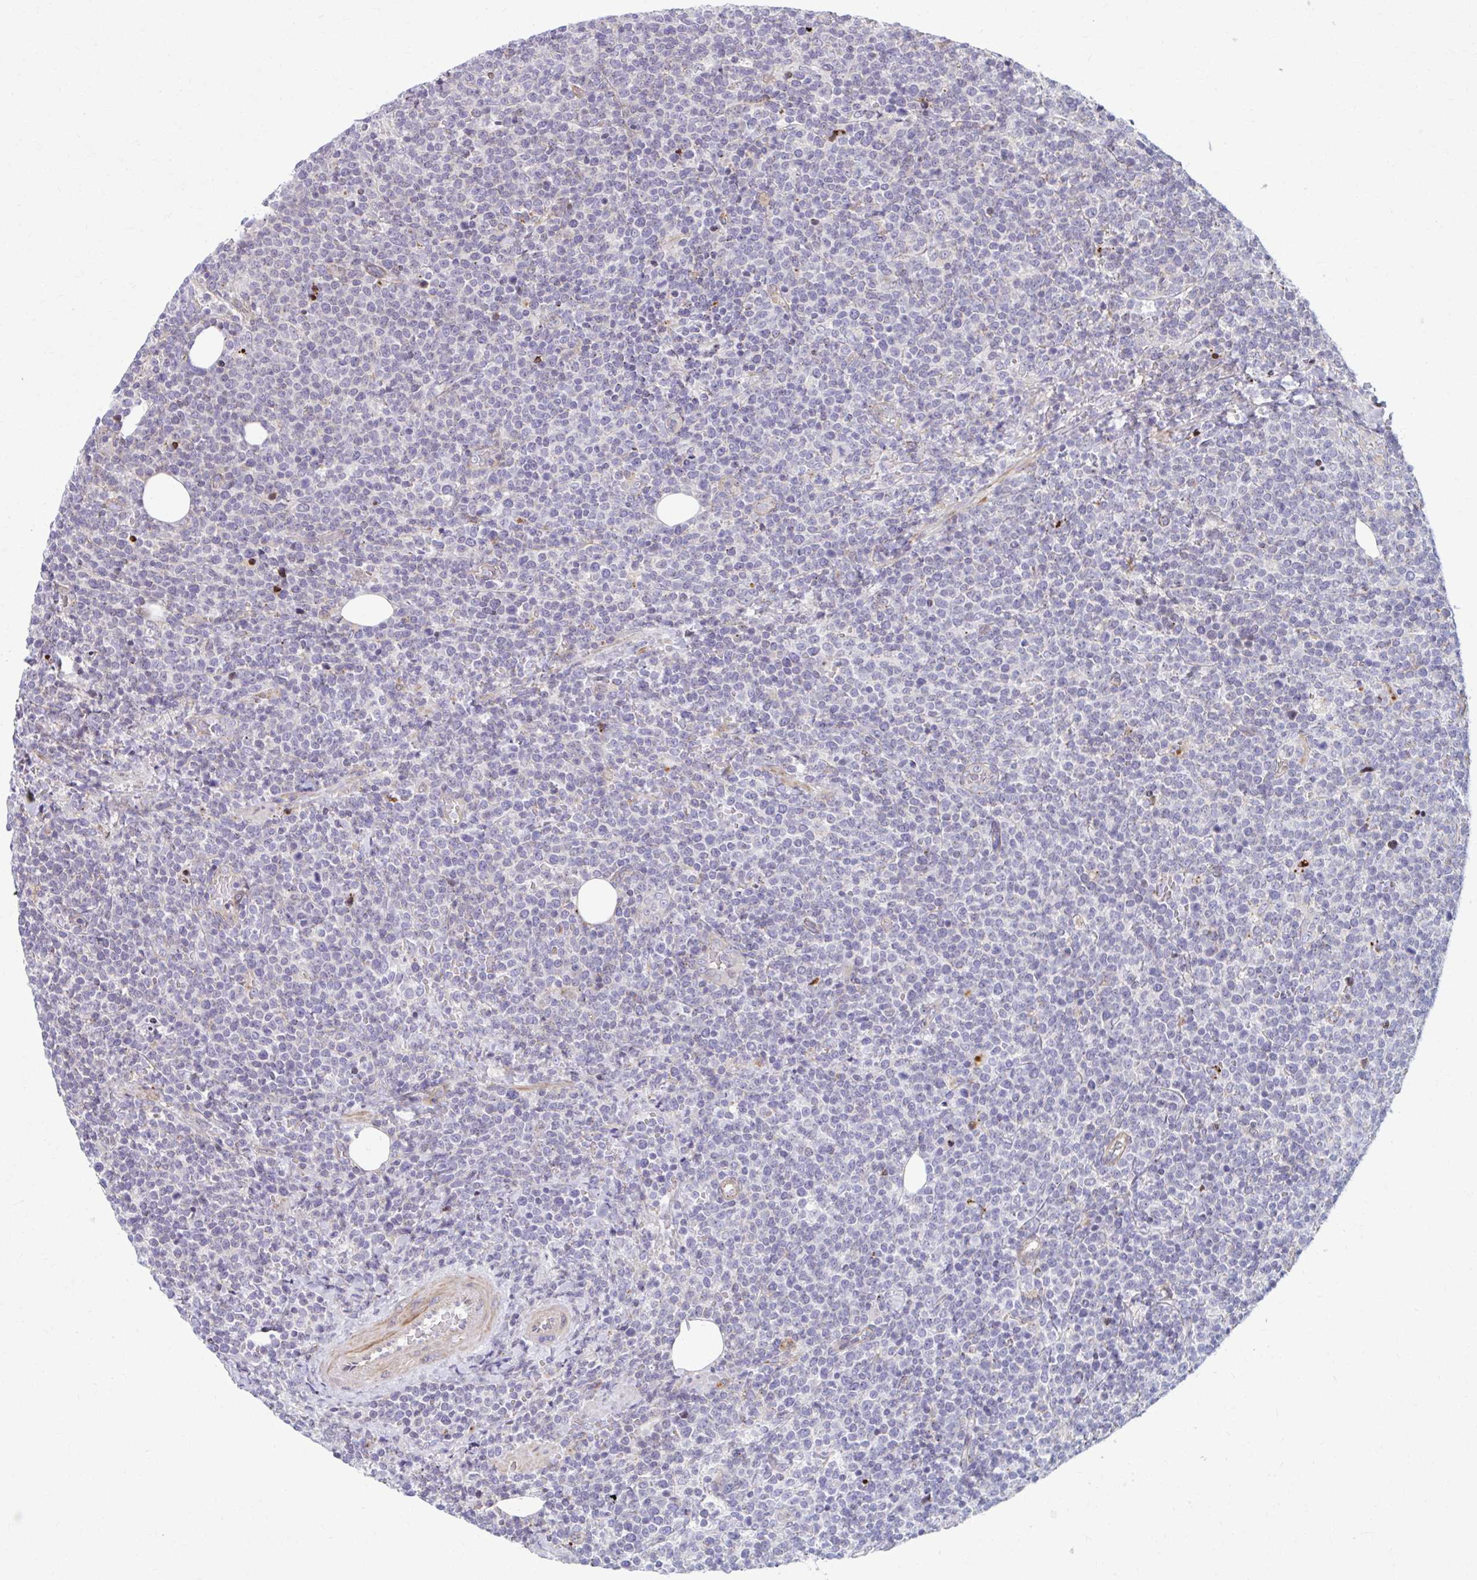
{"staining": {"intensity": "negative", "quantity": "none", "location": "none"}, "tissue": "lymphoma", "cell_type": "Tumor cells", "image_type": "cancer", "snomed": [{"axis": "morphology", "description": "Malignant lymphoma, non-Hodgkin's type, High grade"}, {"axis": "topography", "description": "Lymph node"}], "caption": "Tumor cells show no significant protein positivity in lymphoma.", "gene": "LRRC4B", "patient": {"sex": "male", "age": 61}}